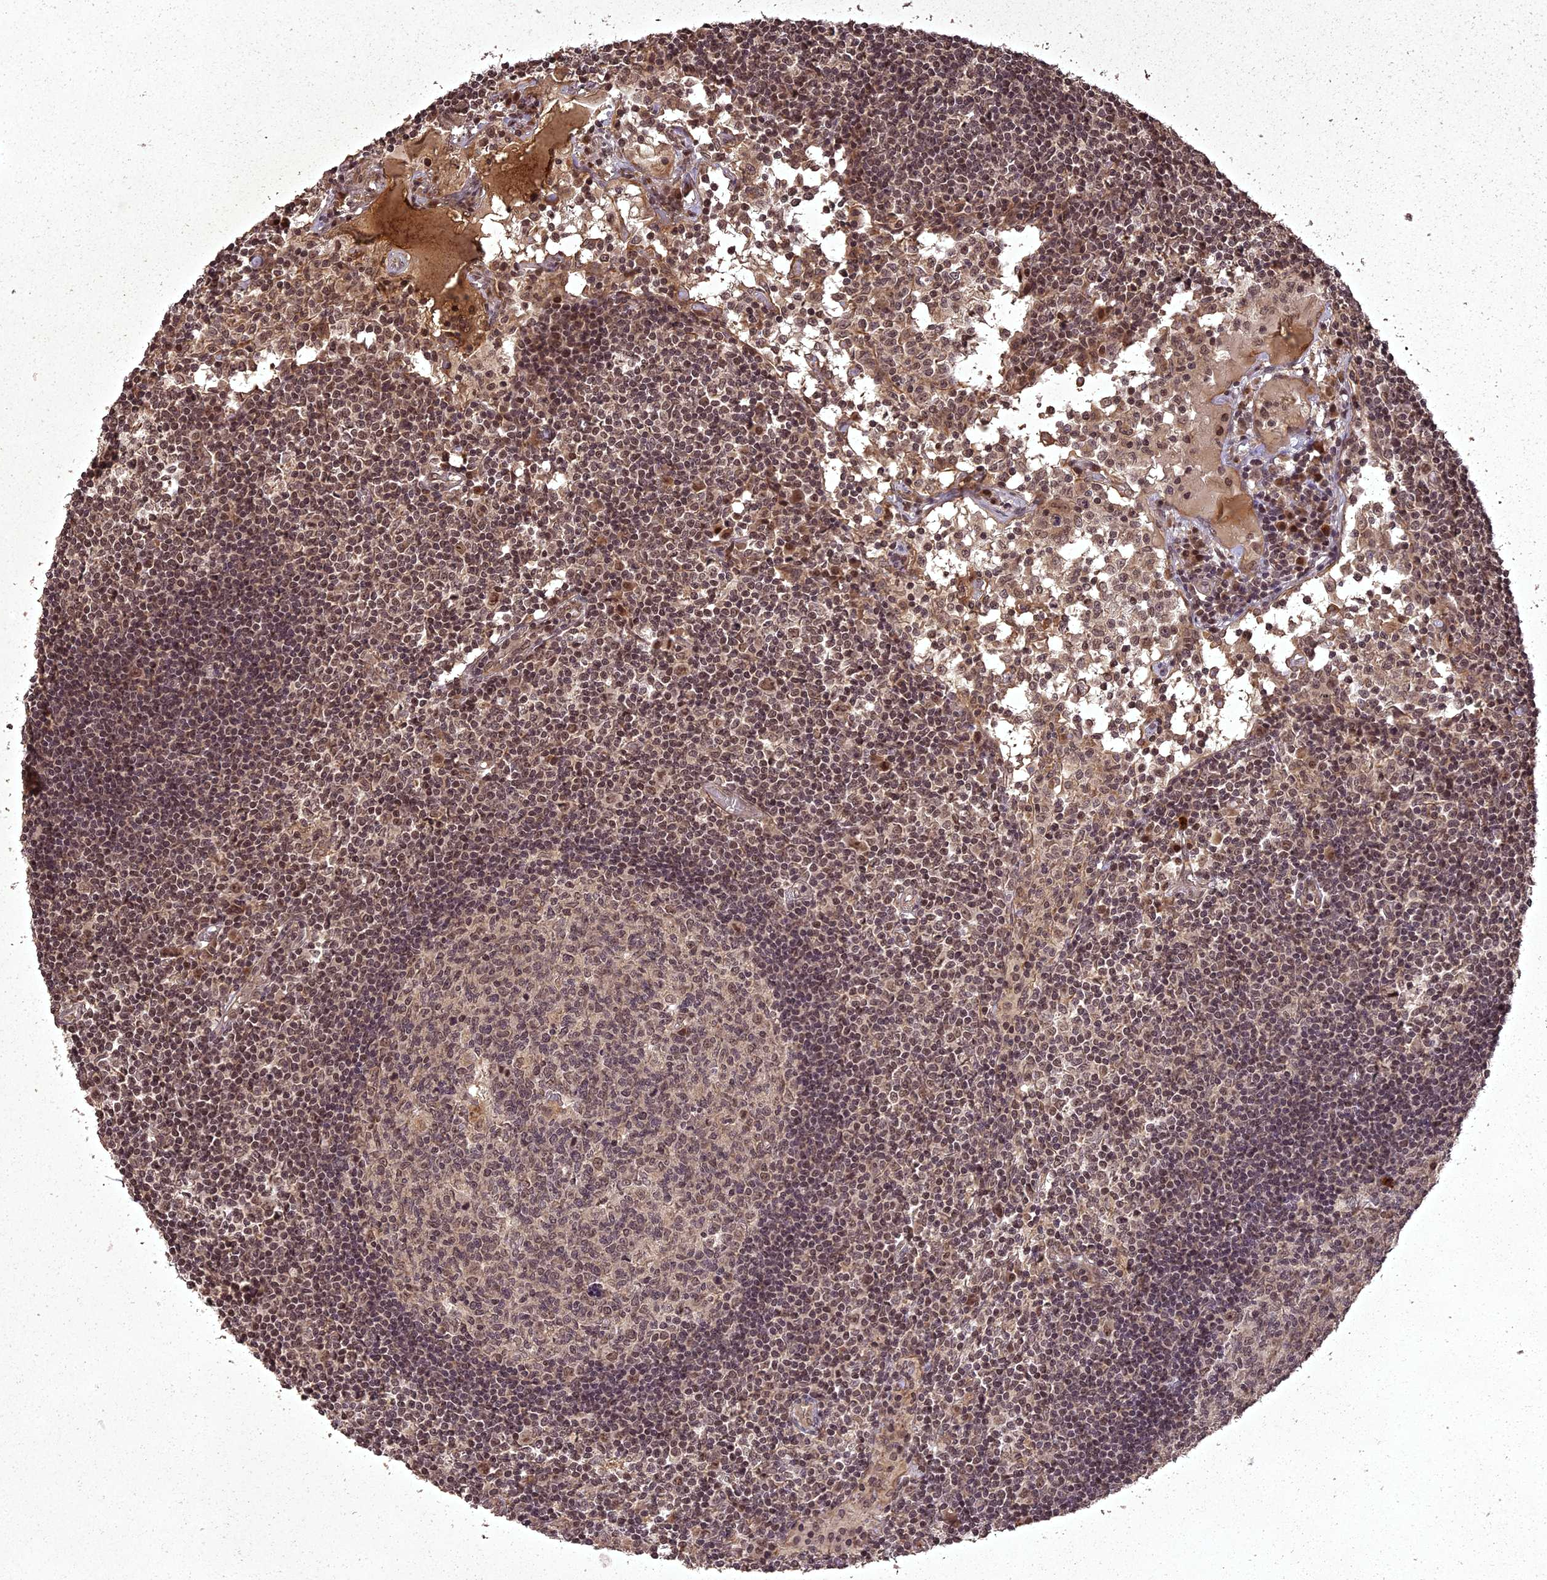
{"staining": {"intensity": "moderate", "quantity": "25%-75%", "location": "nuclear"}, "tissue": "lymph node", "cell_type": "Germinal center cells", "image_type": "normal", "snomed": [{"axis": "morphology", "description": "Normal tissue, NOS"}, {"axis": "topography", "description": "Lymph node"}], "caption": "Immunohistochemistry staining of benign lymph node, which displays medium levels of moderate nuclear positivity in about 25%-75% of germinal center cells indicating moderate nuclear protein expression. The staining was performed using DAB (3,3'-diaminobenzidine) (brown) for protein detection and nuclei were counterstained in hematoxylin (blue).", "gene": "ING5", "patient": {"sex": "female", "age": 55}}